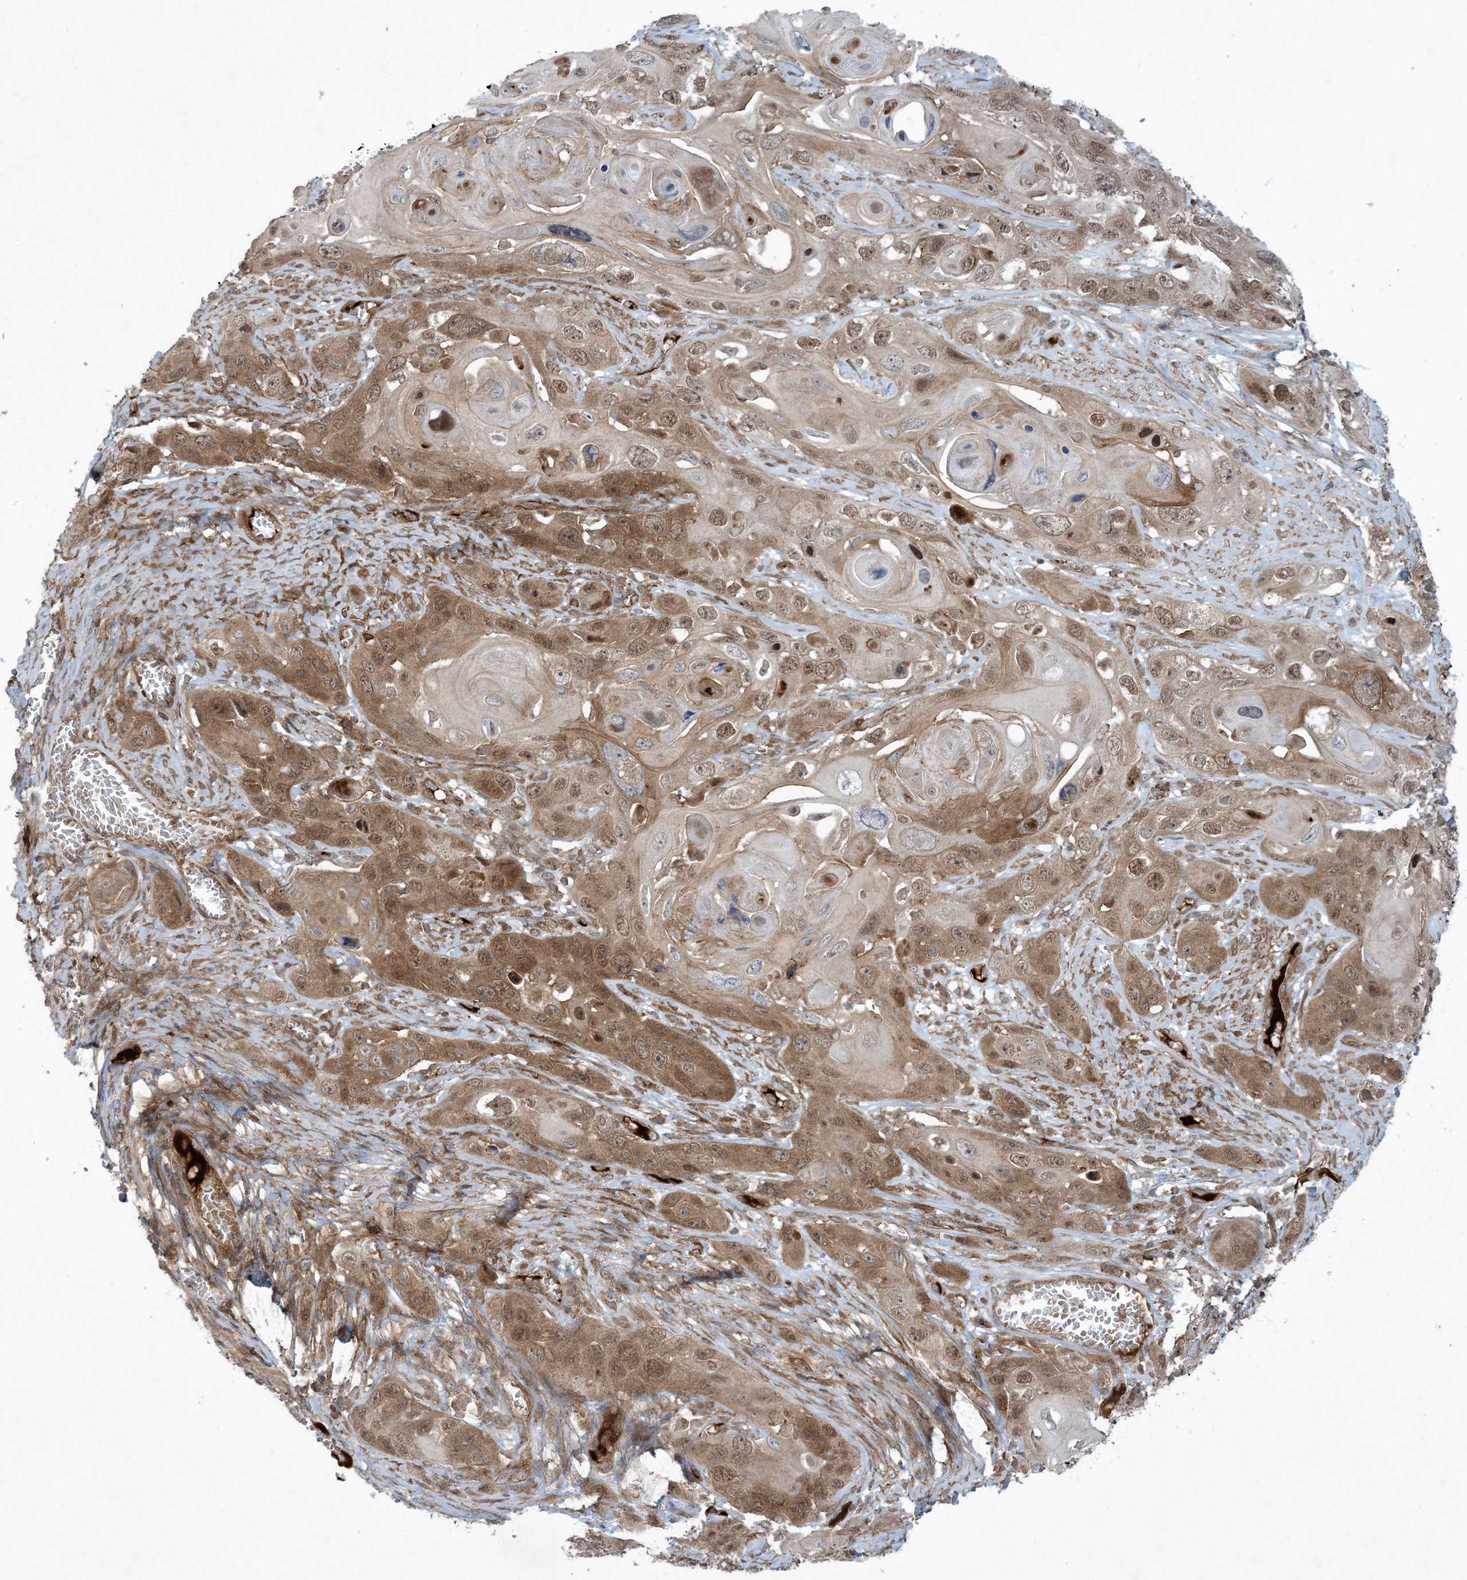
{"staining": {"intensity": "moderate", "quantity": ">75%", "location": "cytoplasmic/membranous,nuclear"}, "tissue": "skin cancer", "cell_type": "Tumor cells", "image_type": "cancer", "snomed": [{"axis": "morphology", "description": "Squamous cell carcinoma, NOS"}, {"axis": "topography", "description": "Skin"}], "caption": "Skin cancer stained with immunohistochemistry displays moderate cytoplasmic/membranous and nuclear positivity in about >75% of tumor cells. (Brightfield microscopy of DAB IHC at high magnification).", "gene": "STAM2", "patient": {"sex": "male", "age": 55}}